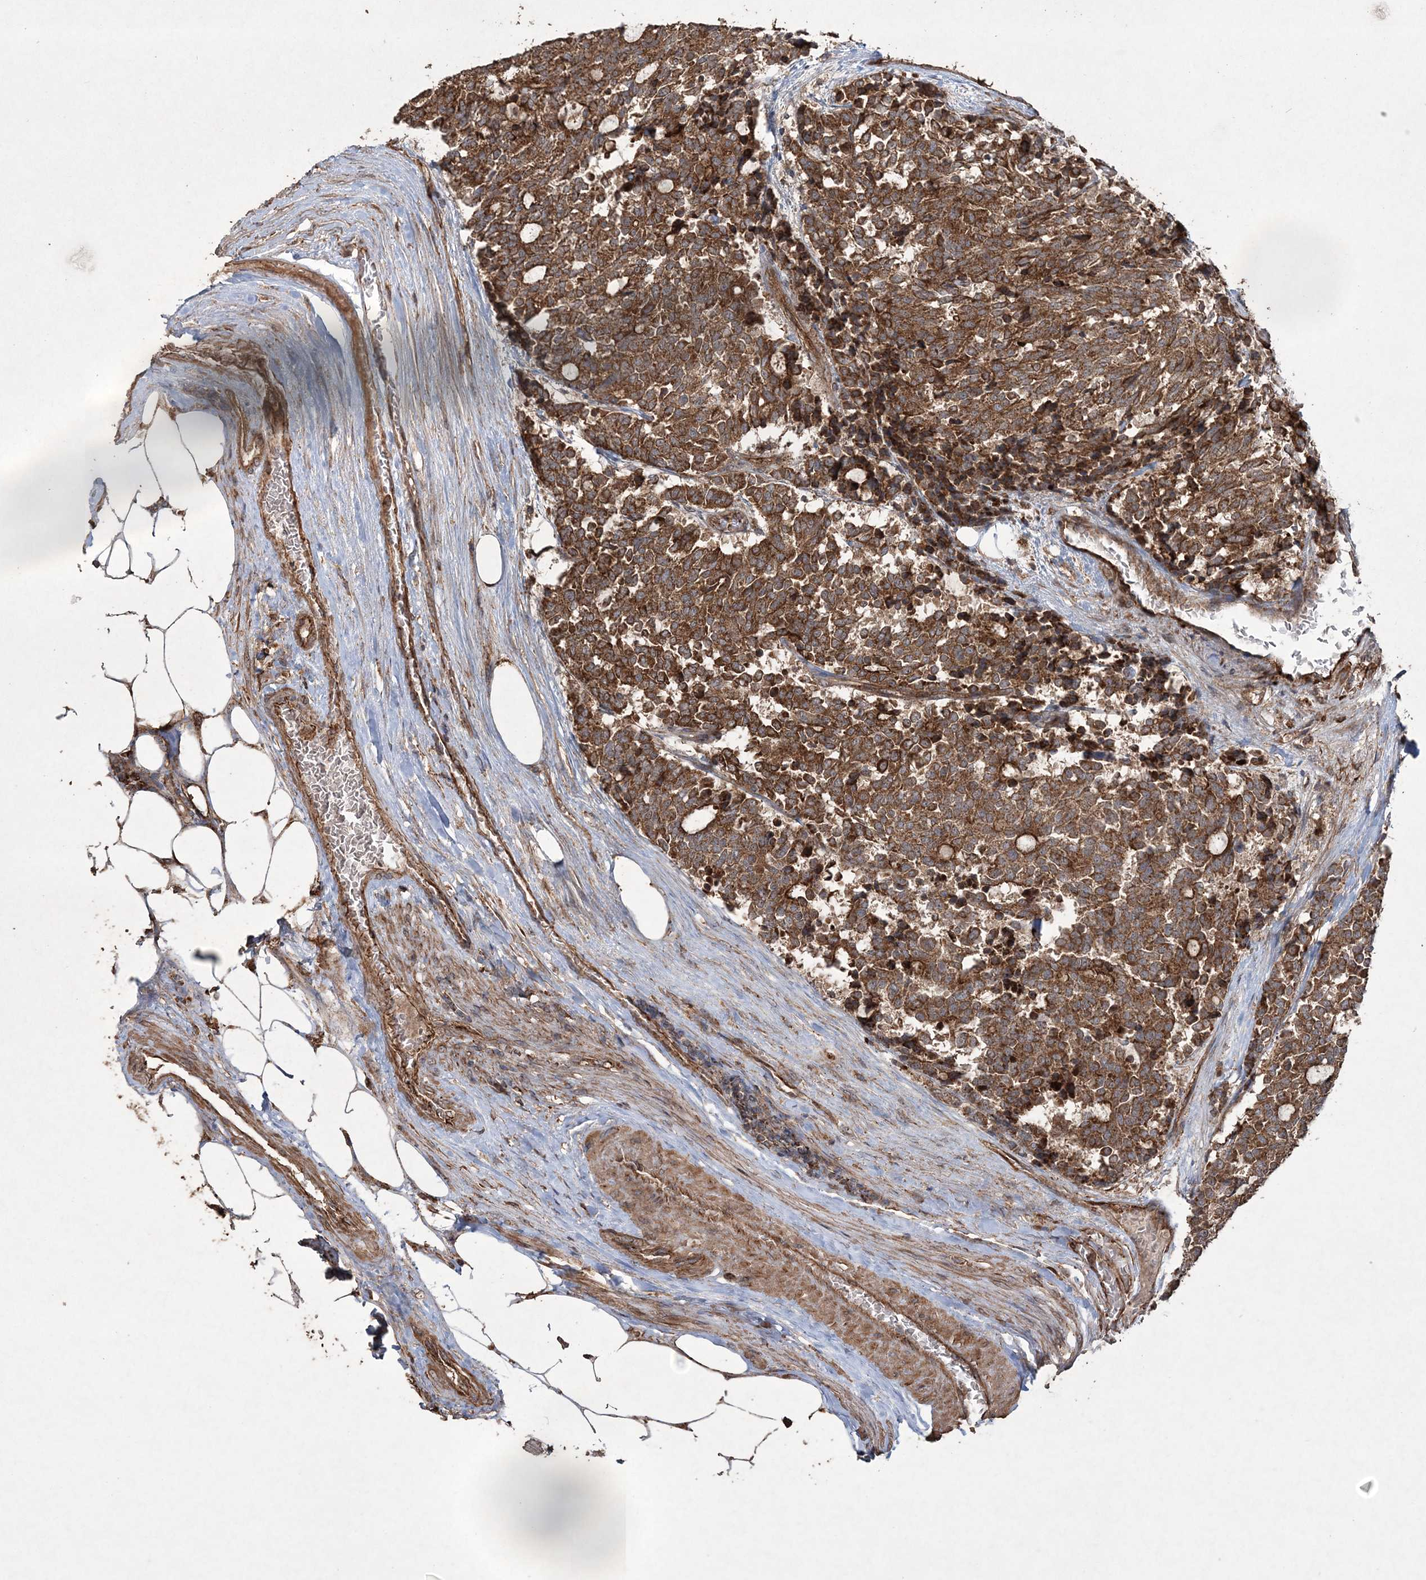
{"staining": {"intensity": "moderate", "quantity": ">75%", "location": "cytoplasmic/membranous"}, "tissue": "carcinoid", "cell_type": "Tumor cells", "image_type": "cancer", "snomed": [{"axis": "morphology", "description": "Carcinoid, malignant, NOS"}, {"axis": "topography", "description": "Pancreas"}], "caption": "Protein staining shows moderate cytoplasmic/membranous positivity in approximately >75% of tumor cells in malignant carcinoid. Ihc stains the protein in brown and the nuclei are stained blue.", "gene": "TTC7A", "patient": {"sex": "female", "age": 54}}